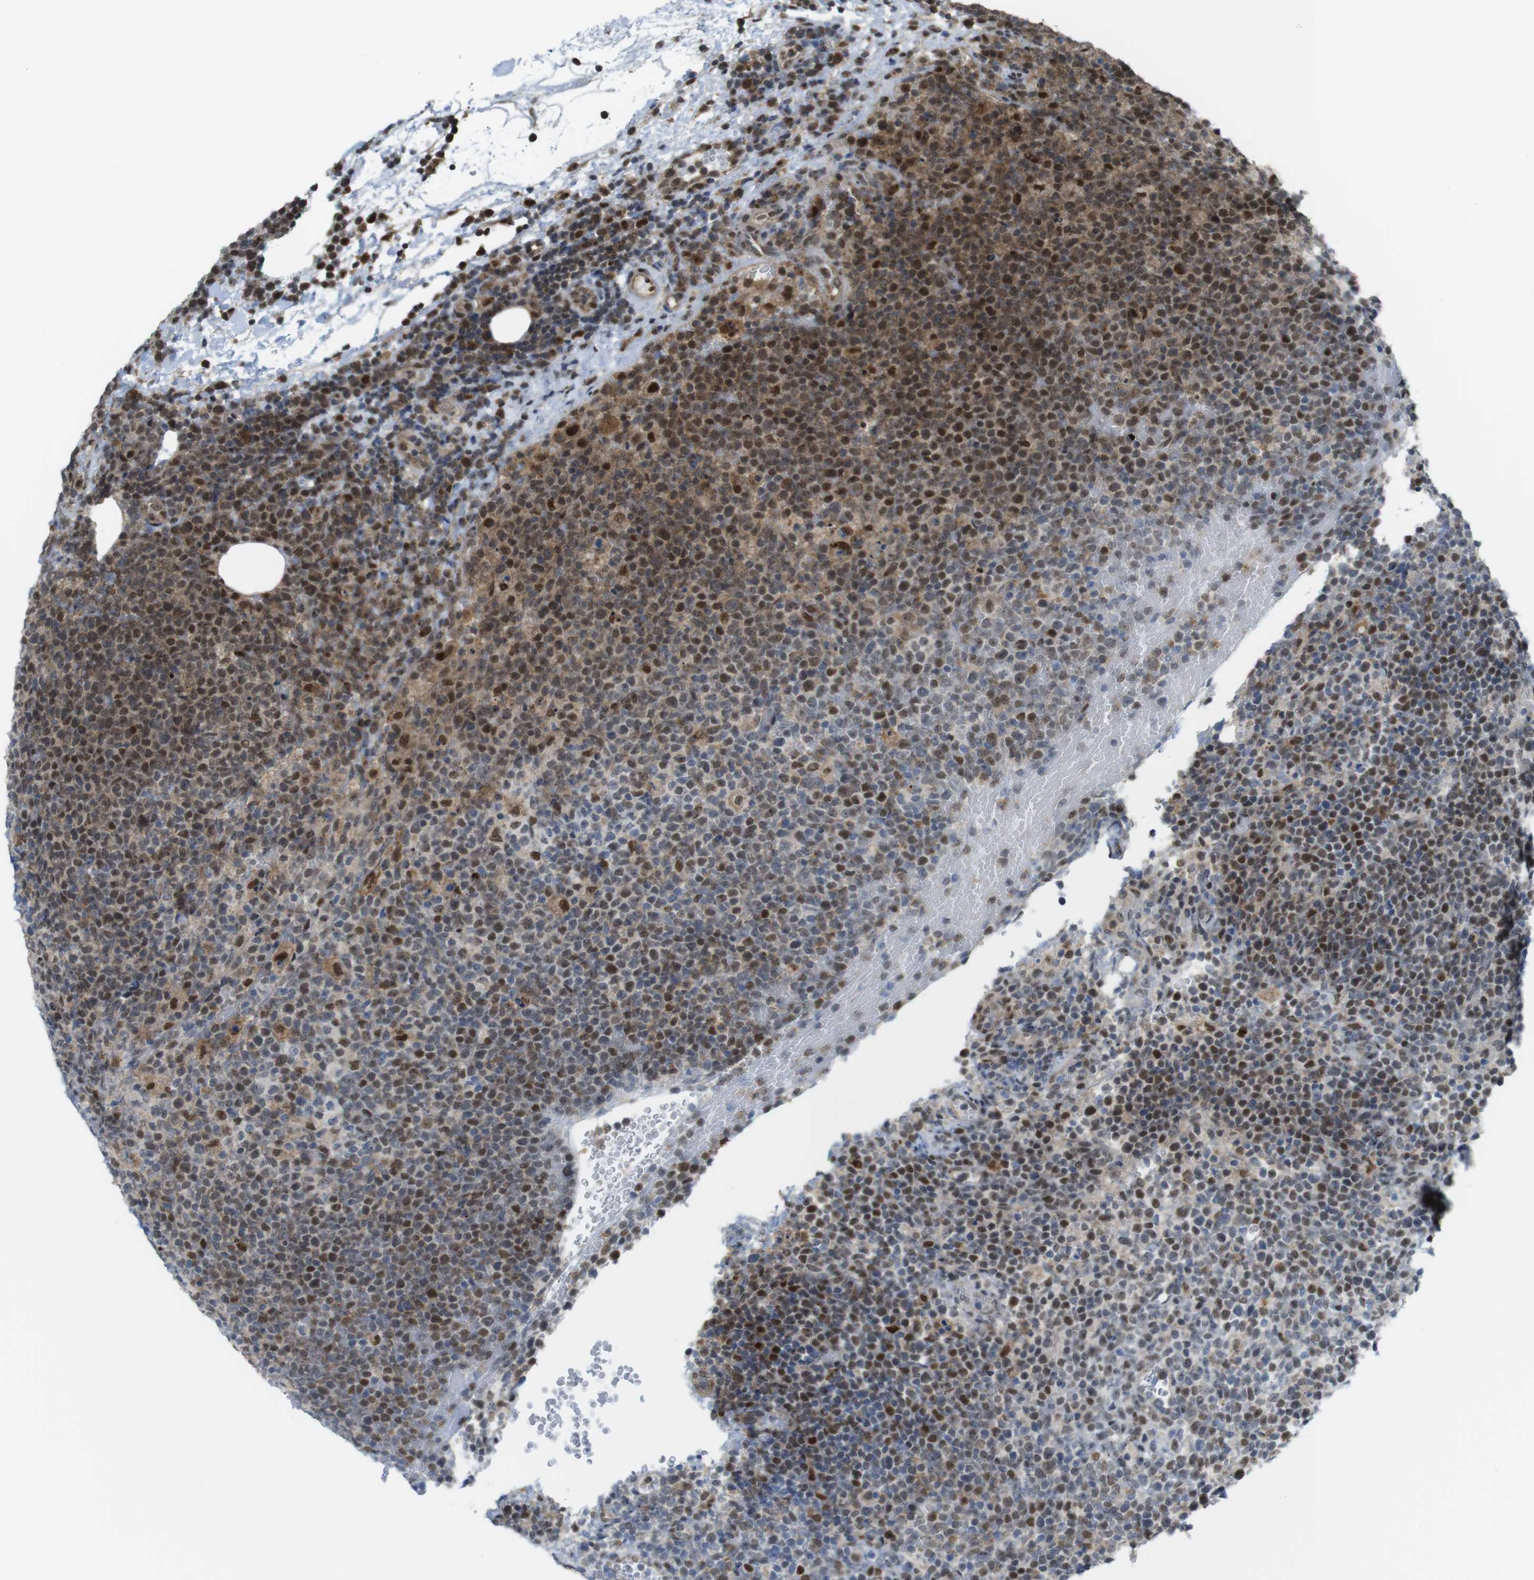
{"staining": {"intensity": "strong", "quantity": "25%-75%", "location": "cytoplasmic/membranous,nuclear"}, "tissue": "lymphoma", "cell_type": "Tumor cells", "image_type": "cancer", "snomed": [{"axis": "morphology", "description": "Malignant lymphoma, non-Hodgkin's type, High grade"}, {"axis": "topography", "description": "Lymph node"}], "caption": "Tumor cells show strong cytoplasmic/membranous and nuclear positivity in about 25%-75% of cells in high-grade malignant lymphoma, non-Hodgkin's type.", "gene": "UBB", "patient": {"sex": "male", "age": 61}}